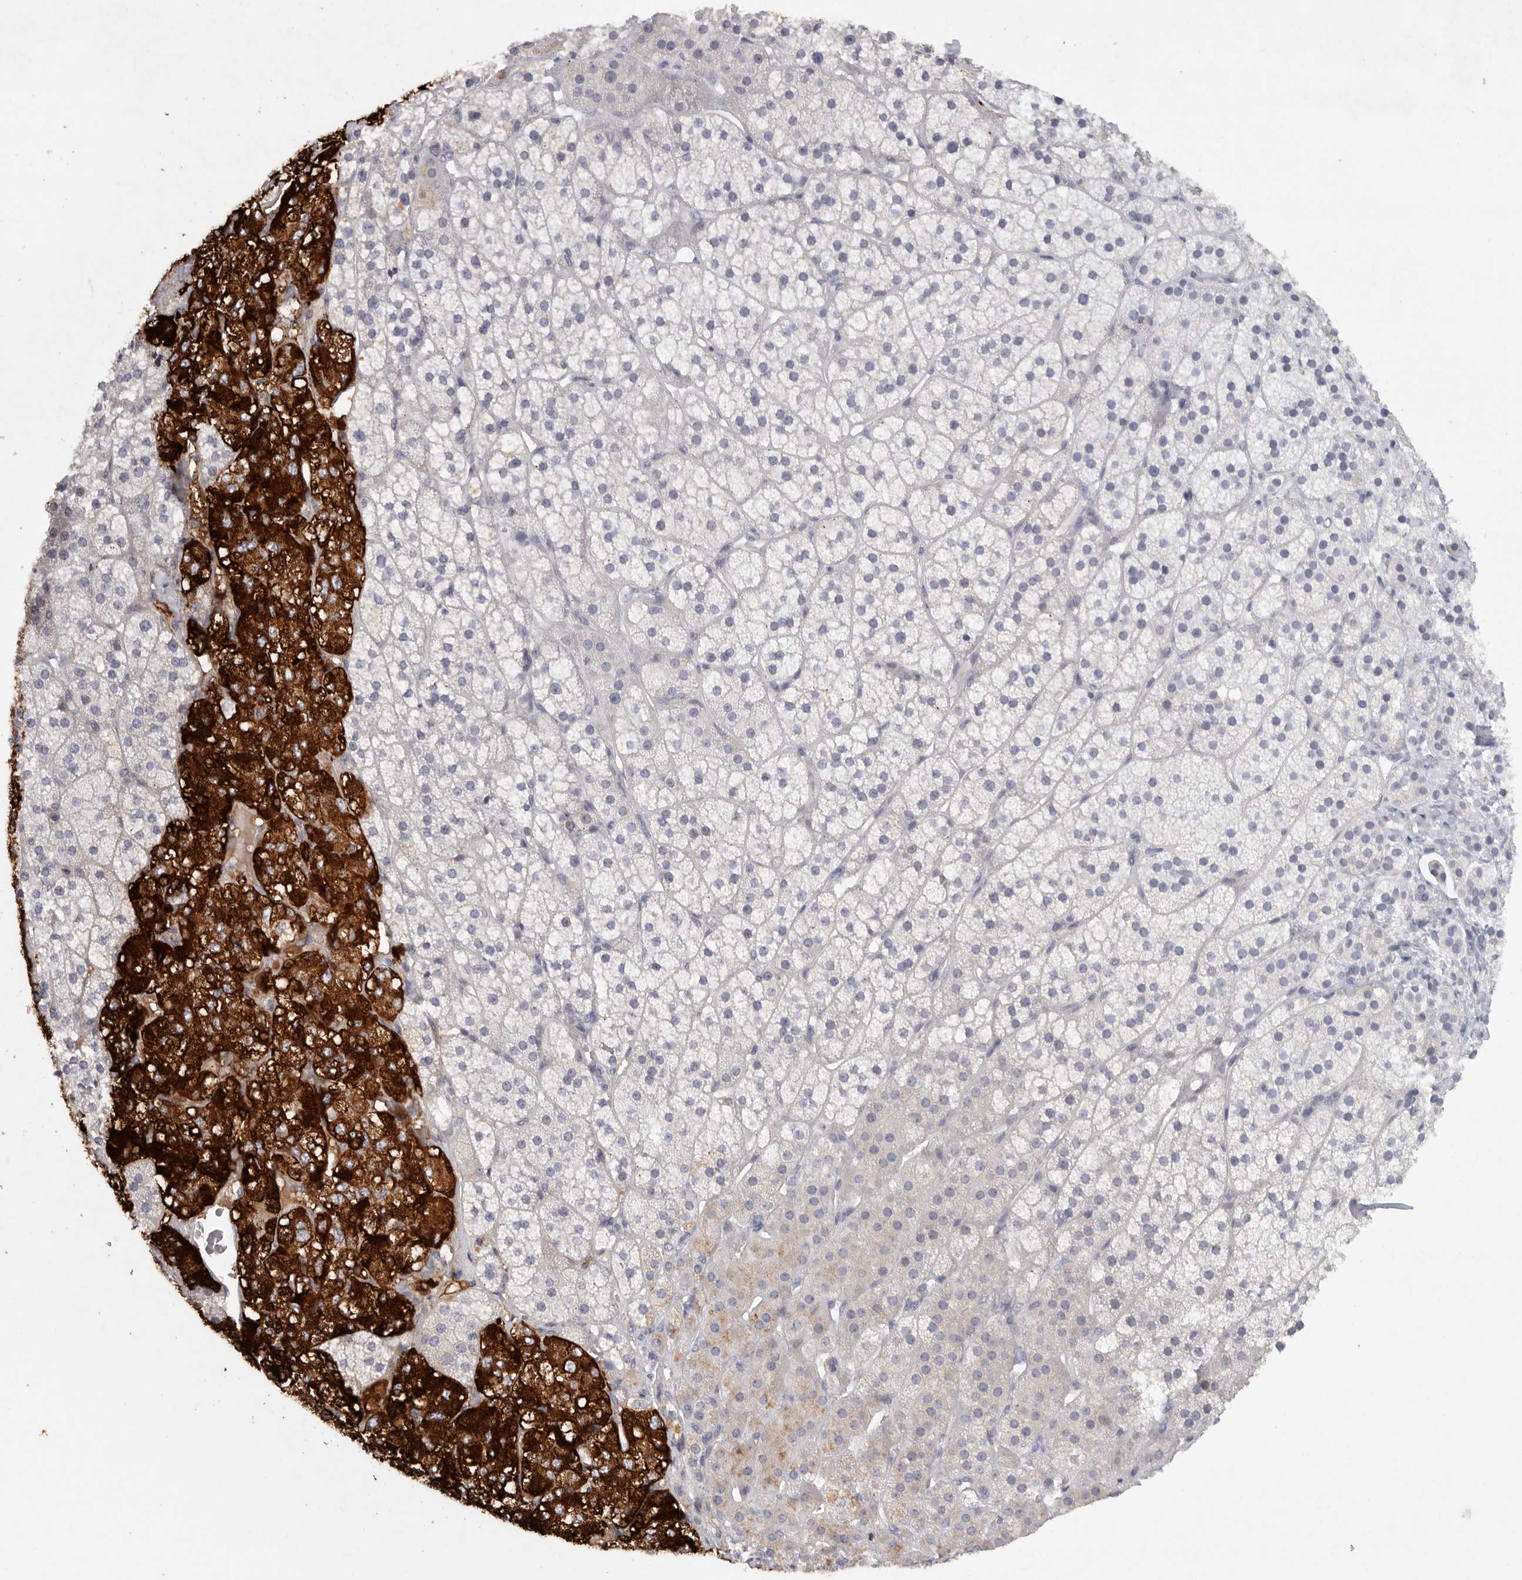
{"staining": {"intensity": "strong", "quantity": "25%-75%", "location": "cytoplasmic/membranous"}, "tissue": "adrenal gland", "cell_type": "Glandular cells", "image_type": "normal", "snomed": [{"axis": "morphology", "description": "Normal tissue, NOS"}, {"axis": "topography", "description": "Adrenal gland"}], "caption": "A brown stain highlights strong cytoplasmic/membranous positivity of a protein in glandular cells of normal human adrenal gland. (brown staining indicates protein expression, while blue staining denotes nuclei).", "gene": "TMEM69", "patient": {"sex": "female", "age": 44}}